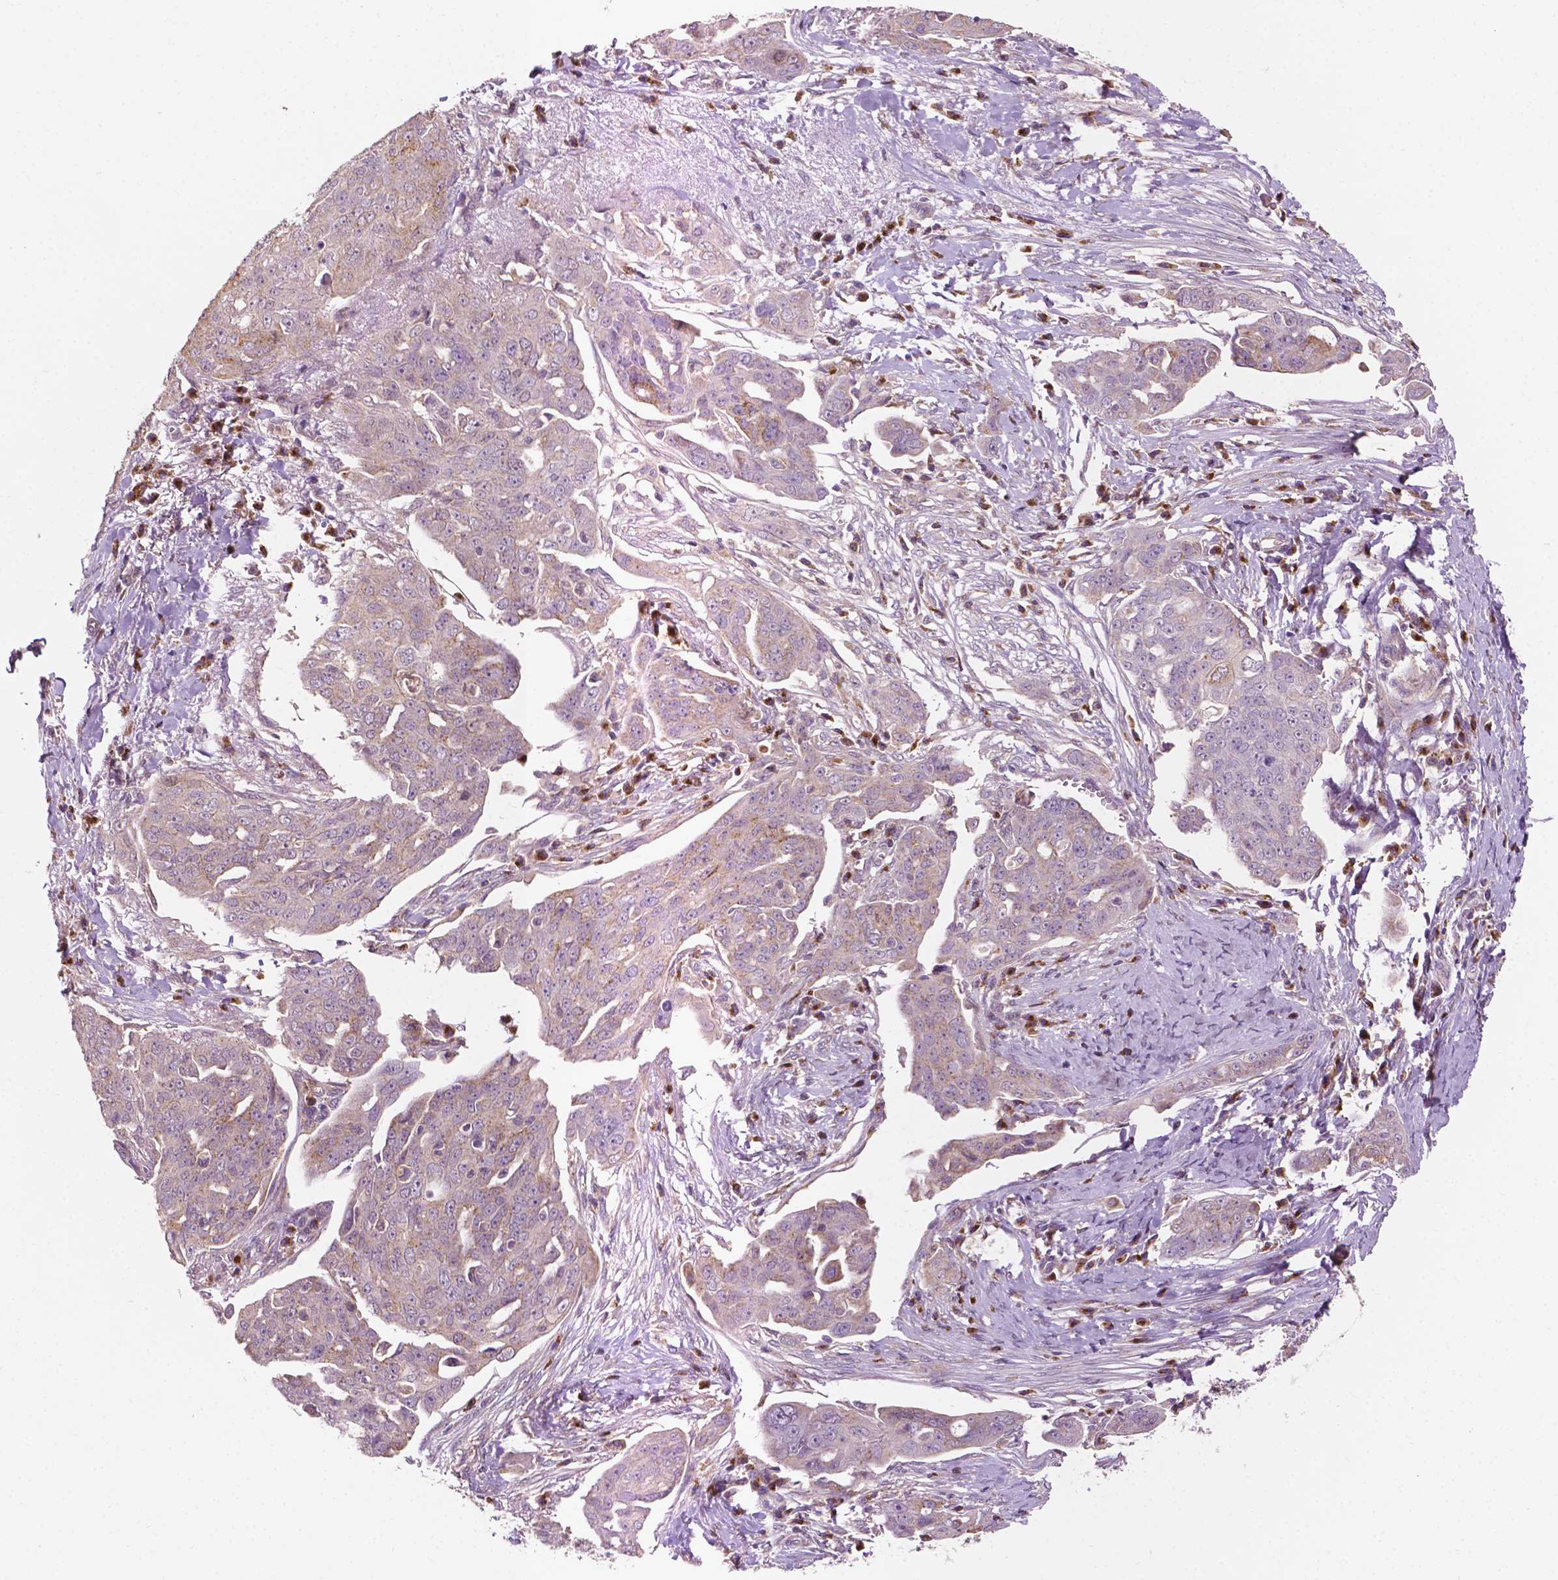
{"staining": {"intensity": "weak", "quantity": "<25%", "location": "cytoplasmic/membranous"}, "tissue": "ovarian cancer", "cell_type": "Tumor cells", "image_type": "cancer", "snomed": [{"axis": "morphology", "description": "Carcinoma, endometroid"}, {"axis": "topography", "description": "Ovary"}], "caption": "Tumor cells are negative for brown protein staining in endometroid carcinoma (ovarian).", "gene": "EBAG9", "patient": {"sex": "female", "age": 70}}